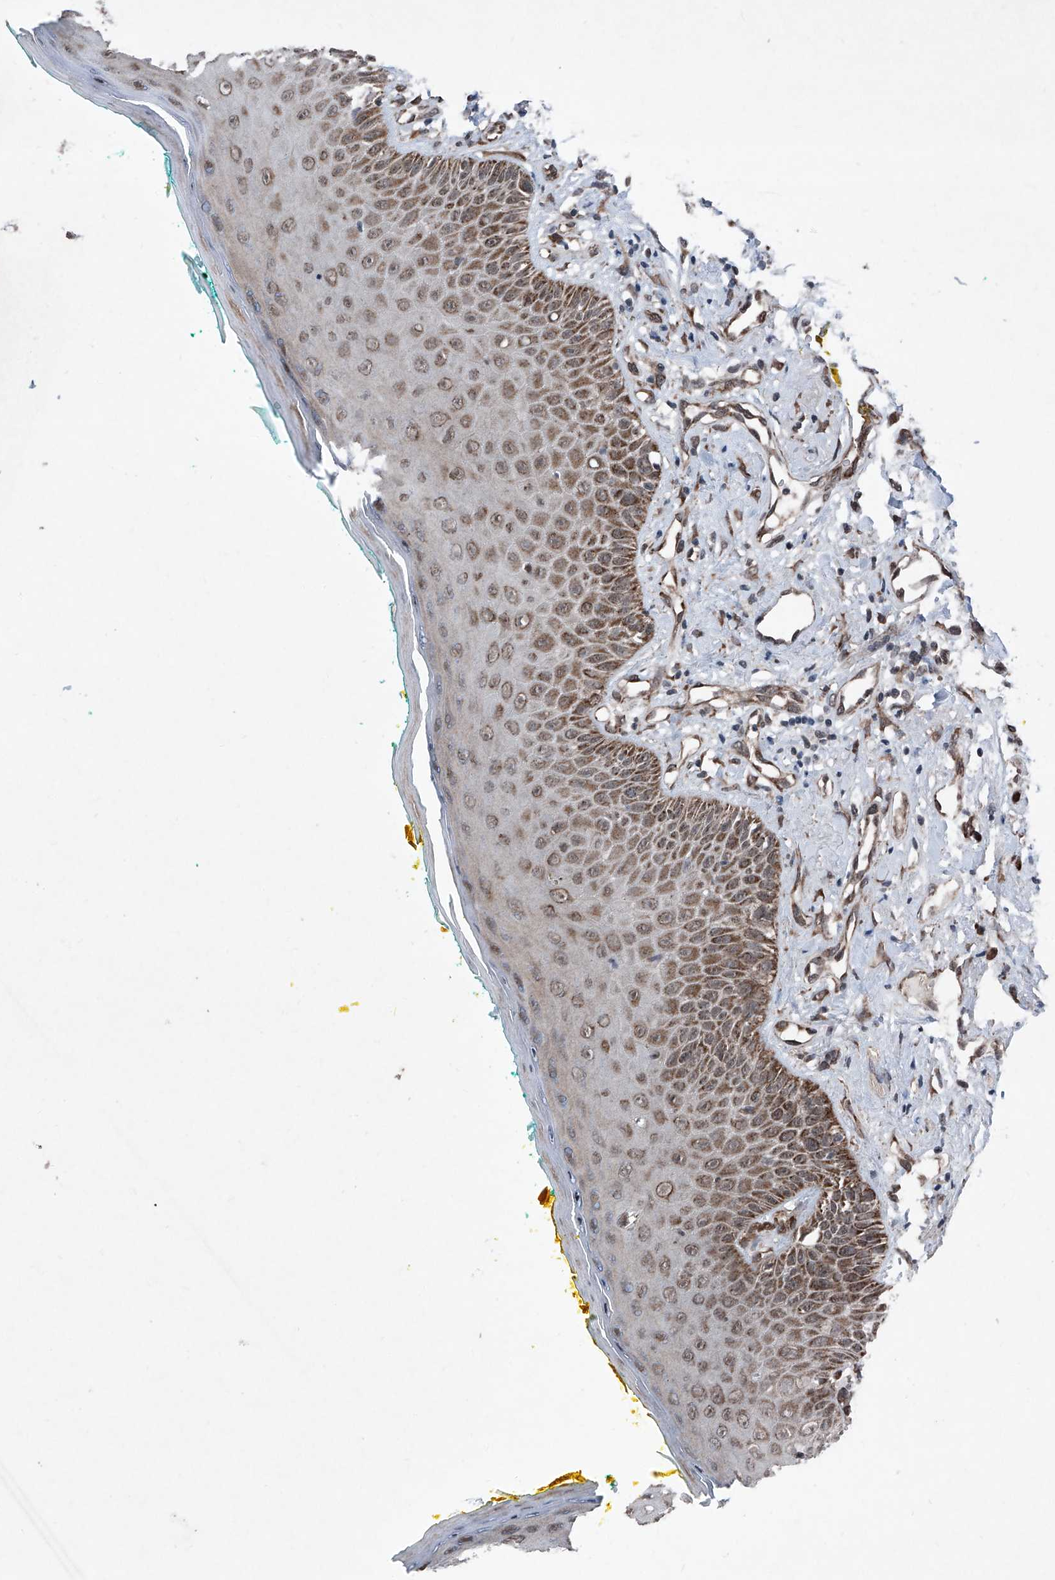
{"staining": {"intensity": "strong", "quantity": ">75%", "location": "nuclear"}, "tissue": "oral mucosa", "cell_type": "Squamous epithelial cells", "image_type": "normal", "snomed": [{"axis": "morphology", "description": "Normal tissue, NOS"}, {"axis": "topography", "description": "Oral tissue"}], "caption": "IHC staining of benign oral mucosa, which exhibits high levels of strong nuclear staining in approximately >75% of squamous epithelial cells indicating strong nuclear protein expression. The staining was performed using DAB (3,3'-diaminobenzidine) (brown) for protein detection and nuclei were counterstained in hematoxylin (blue).", "gene": "COA7", "patient": {"sex": "female", "age": 70}}